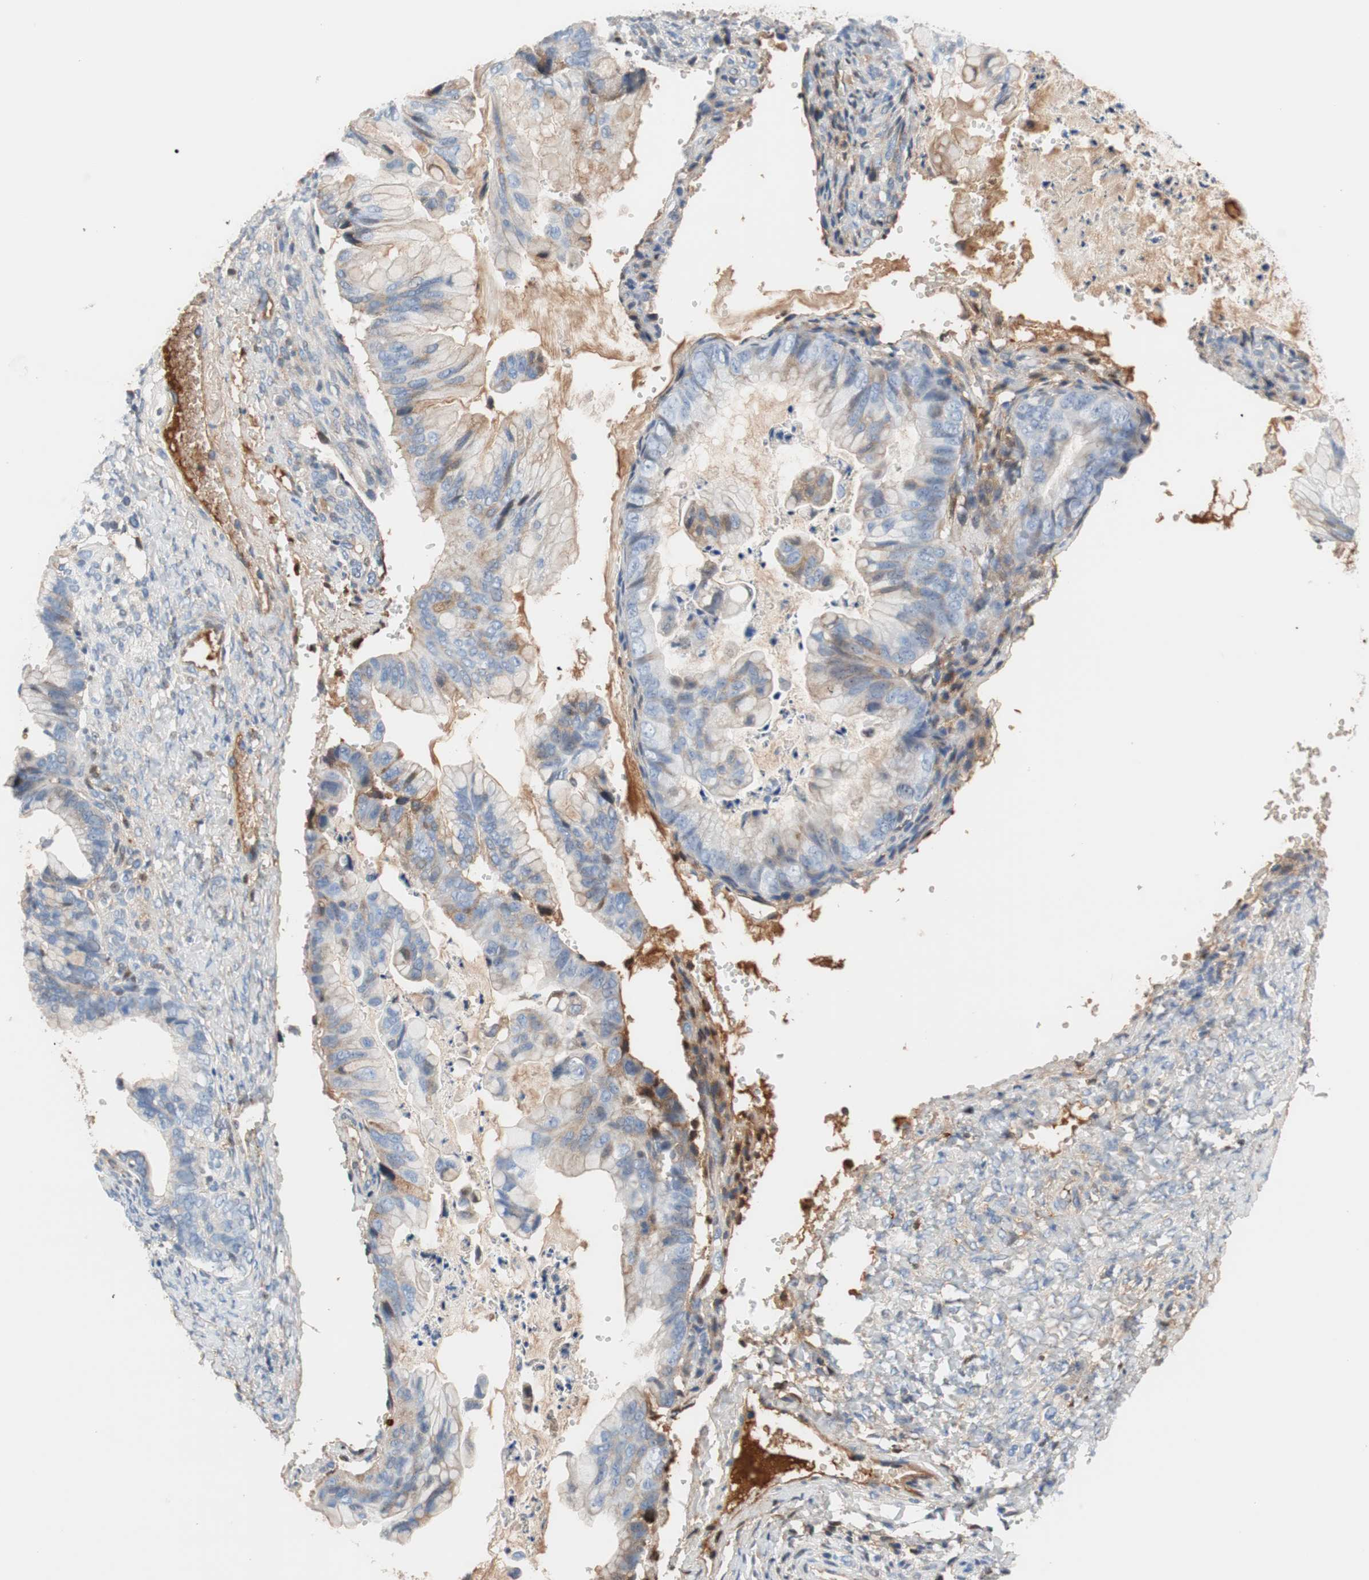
{"staining": {"intensity": "negative", "quantity": "none", "location": "none"}, "tissue": "ovarian cancer", "cell_type": "Tumor cells", "image_type": "cancer", "snomed": [{"axis": "morphology", "description": "Cystadenocarcinoma, mucinous, NOS"}, {"axis": "topography", "description": "Ovary"}], "caption": "A photomicrograph of human ovarian cancer is negative for staining in tumor cells.", "gene": "RBP4", "patient": {"sex": "female", "age": 36}}